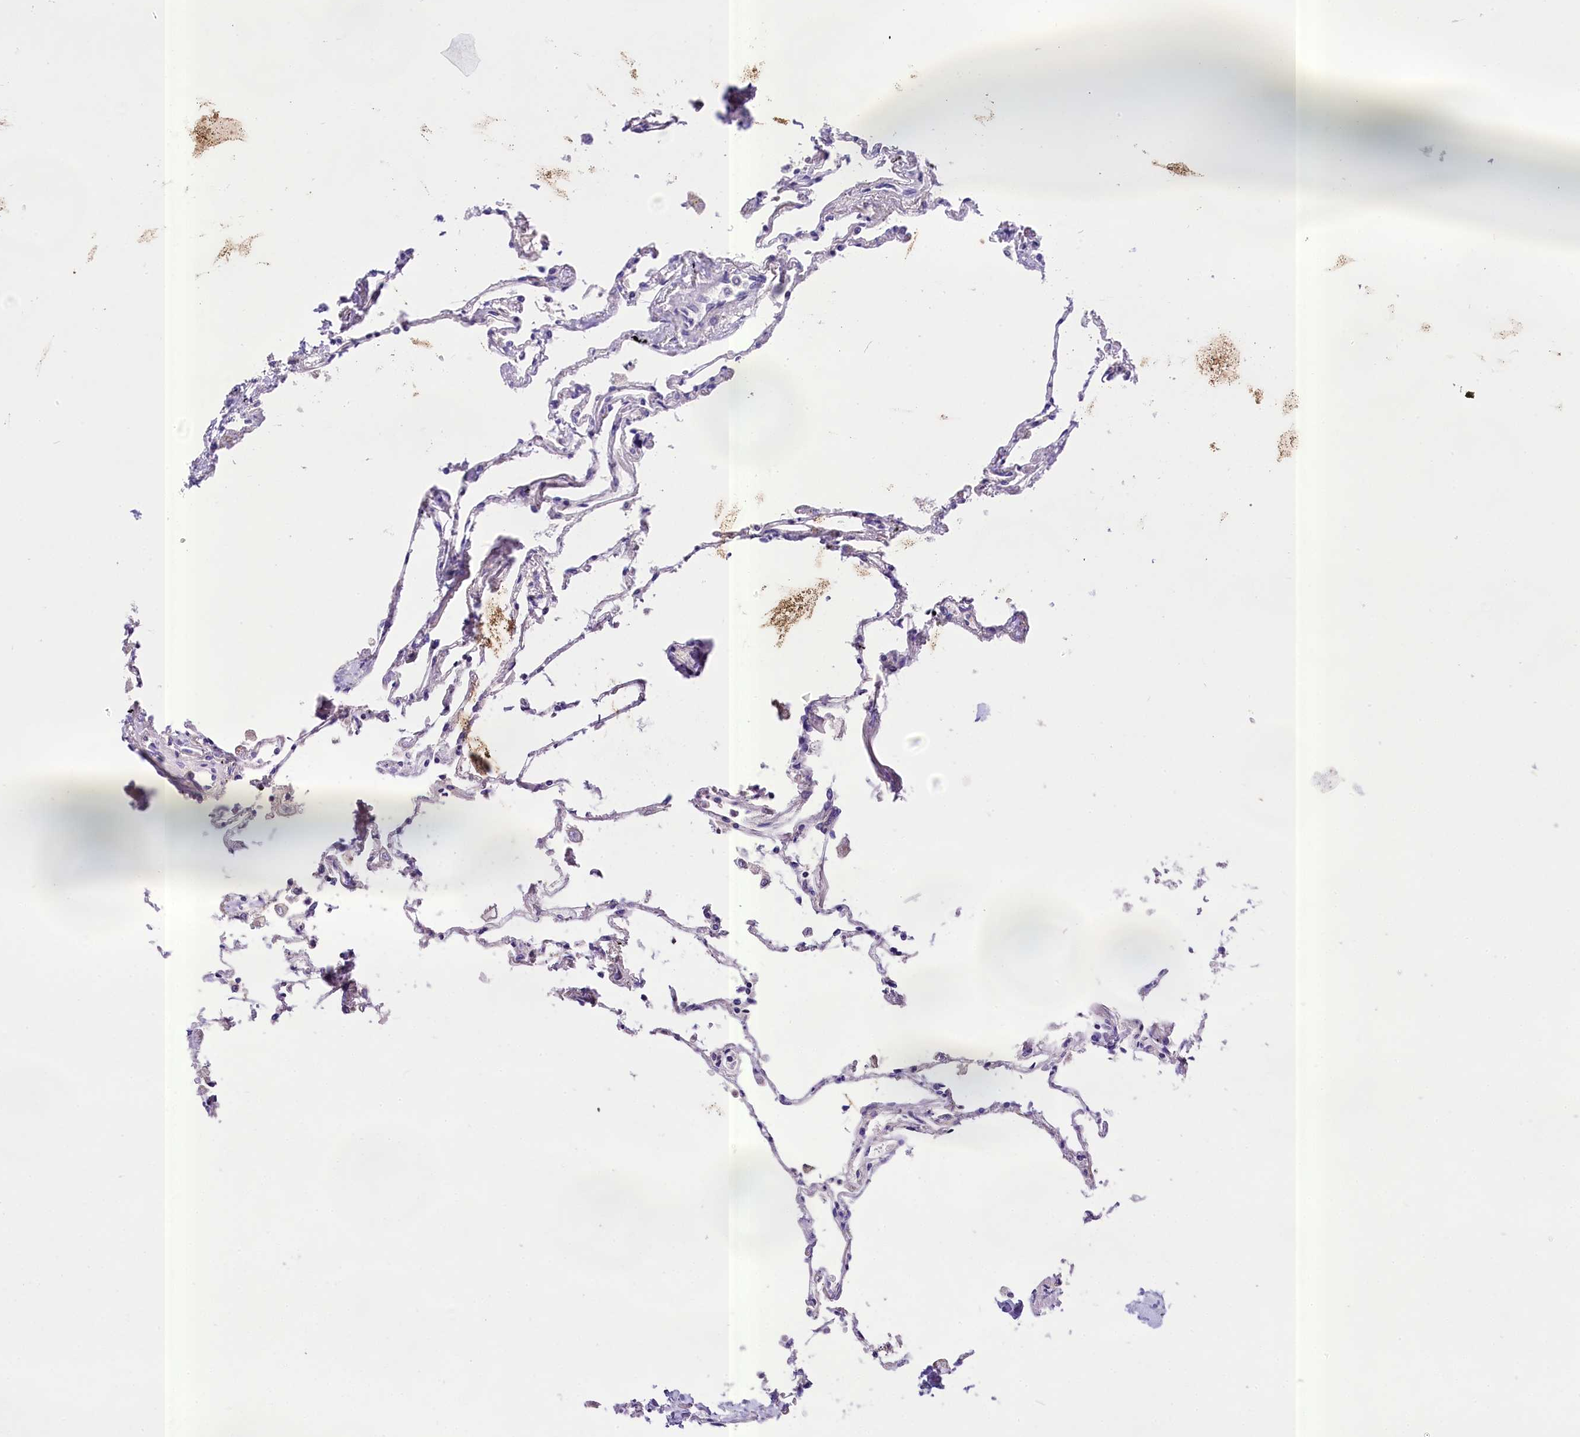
{"staining": {"intensity": "negative", "quantity": "none", "location": "none"}, "tissue": "lung", "cell_type": "Alveolar cells", "image_type": "normal", "snomed": [{"axis": "morphology", "description": "Normal tissue, NOS"}, {"axis": "topography", "description": "Lung"}], "caption": "Human lung stained for a protein using IHC shows no staining in alveolar cells.", "gene": "PEMT", "patient": {"sex": "female", "age": 67}}